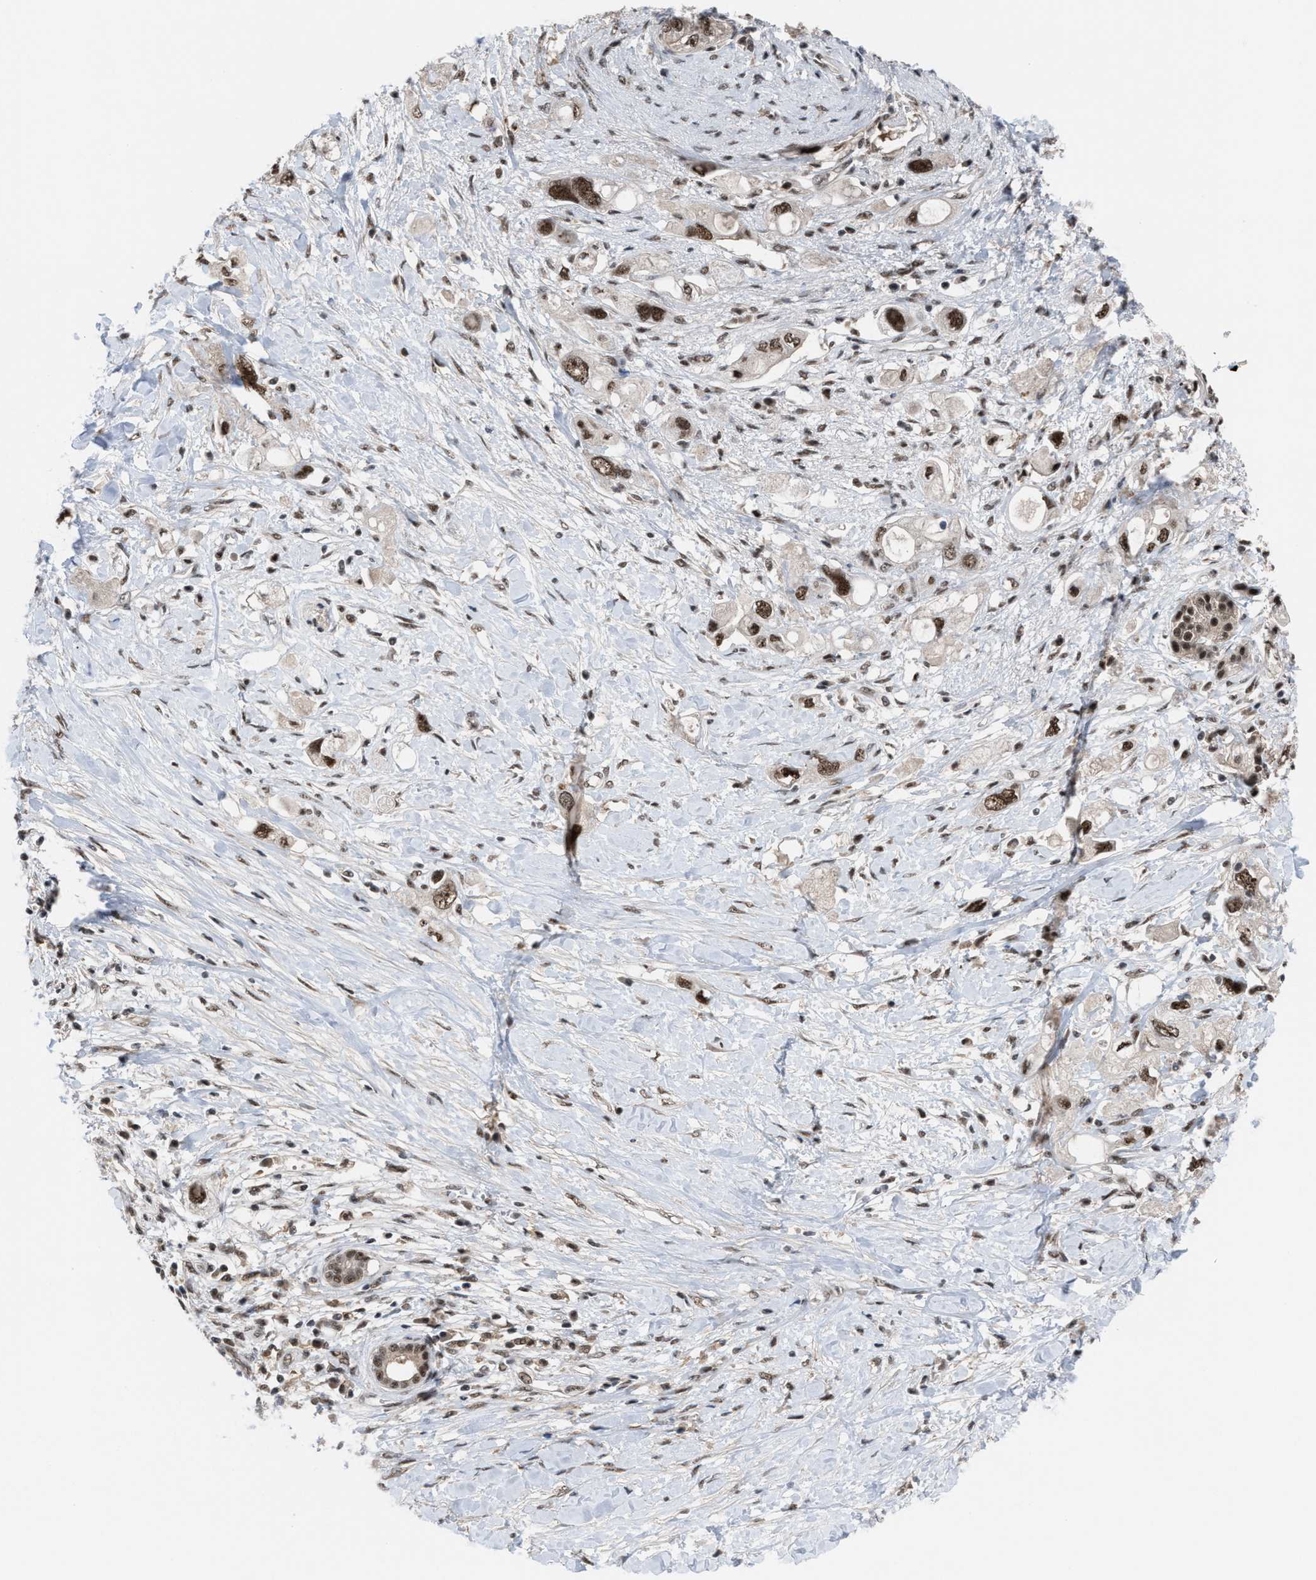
{"staining": {"intensity": "strong", "quantity": ">75%", "location": "nuclear"}, "tissue": "pancreatic cancer", "cell_type": "Tumor cells", "image_type": "cancer", "snomed": [{"axis": "morphology", "description": "Adenocarcinoma, NOS"}, {"axis": "topography", "description": "Pancreas"}], "caption": "Strong nuclear staining is present in approximately >75% of tumor cells in pancreatic cancer (adenocarcinoma). (DAB (3,3'-diaminobenzidine) IHC with brightfield microscopy, high magnification).", "gene": "PRPF4", "patient": {"sex": "female", "age": 56}}